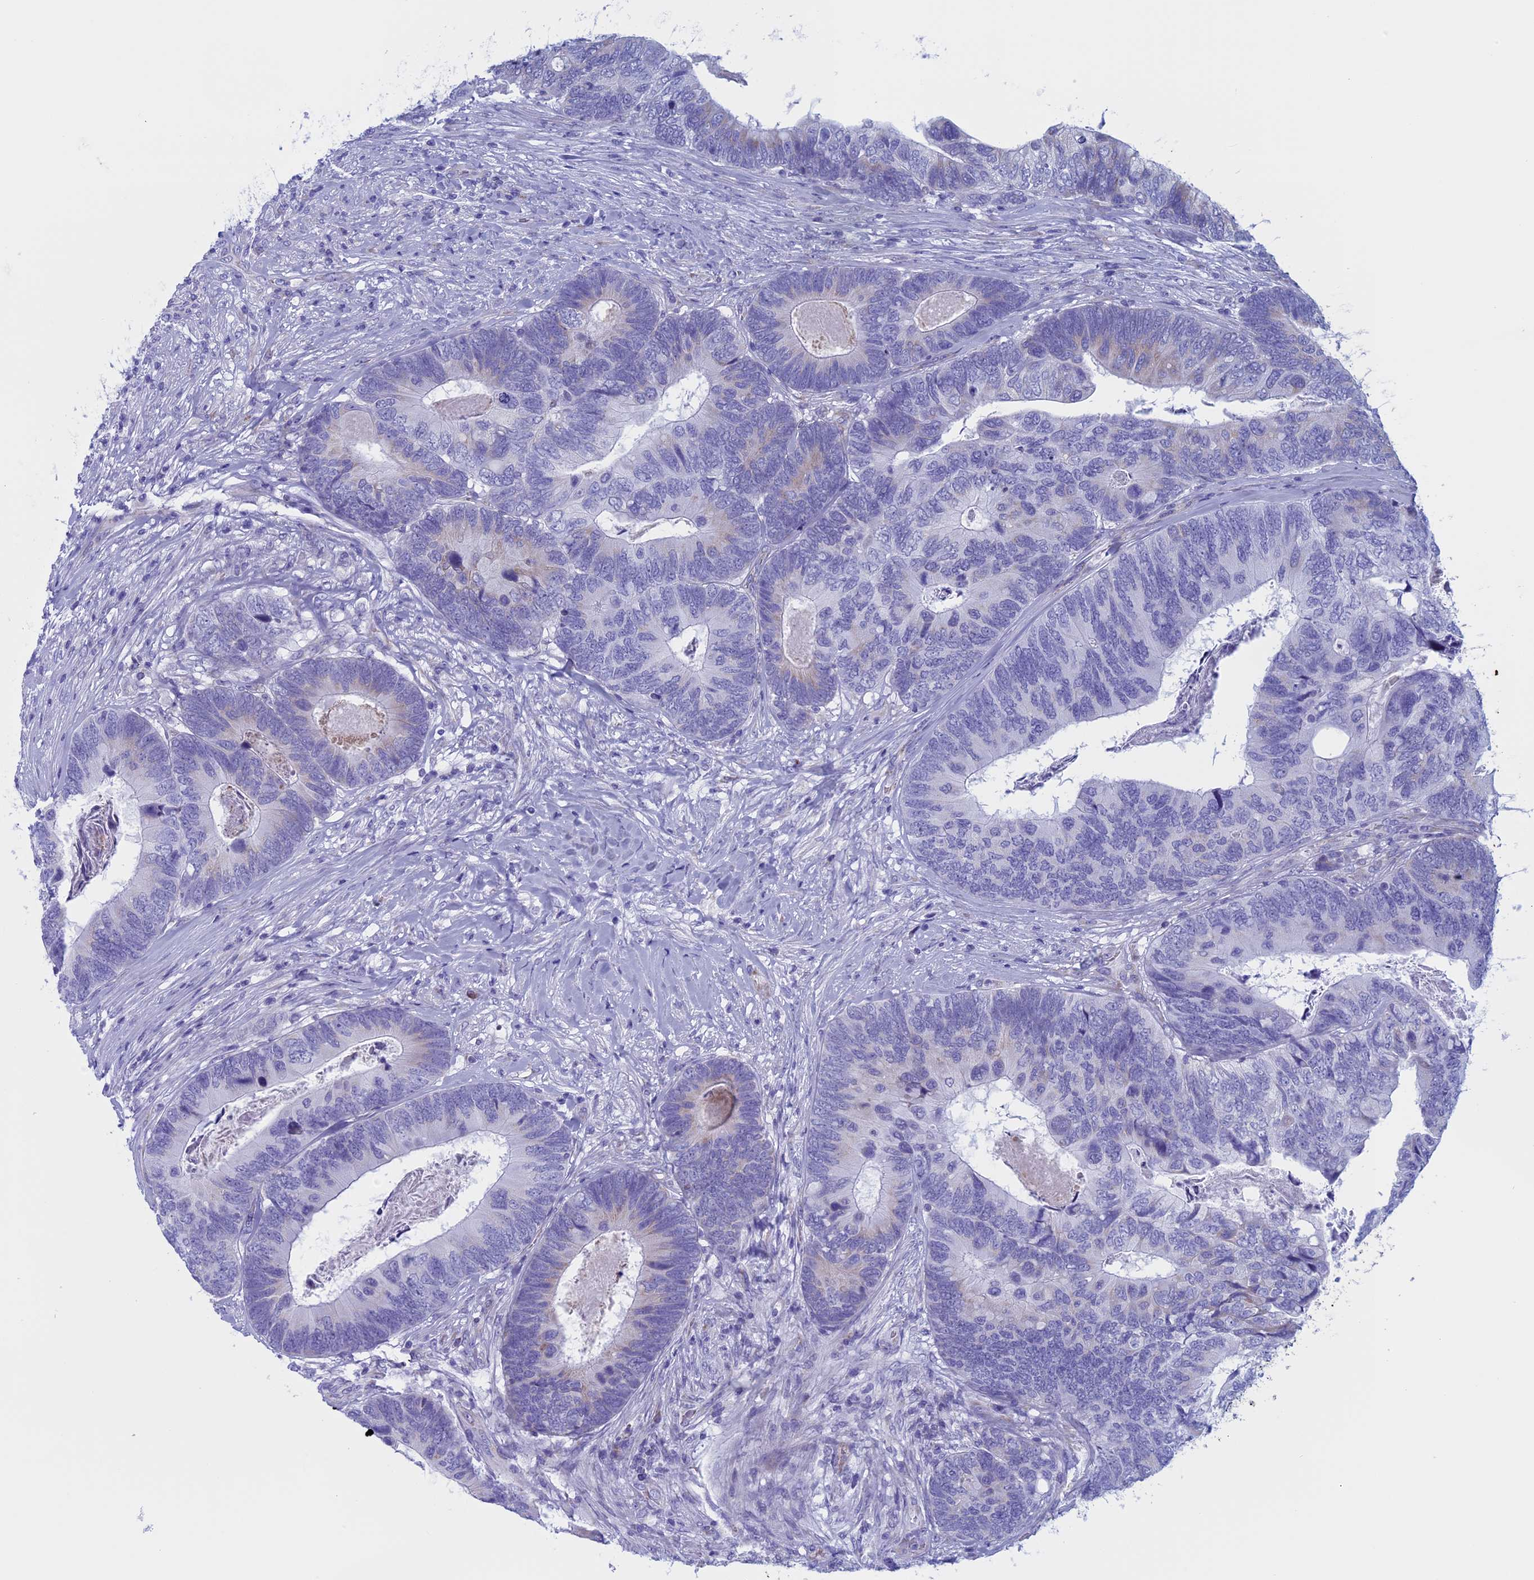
{"staining": {"intensity": "negative", "quantity": "none", "location": "none"}, "tissue": "colorectal cancer", "cell_type": "Tumor cells", "image_type": "cancer", "snomed": [{"axis": "morphology", "description": "Adenocarcinoma, NOS"}, {"axis": "topography", "description": "Colon"}], "caption": "Immunohistochemistry of human adenocarcinoma (colorectal) reveals no positivity in tumor cells.", "gene": "NDUFB9", "patient": {"sex": "female", "age": 67}}